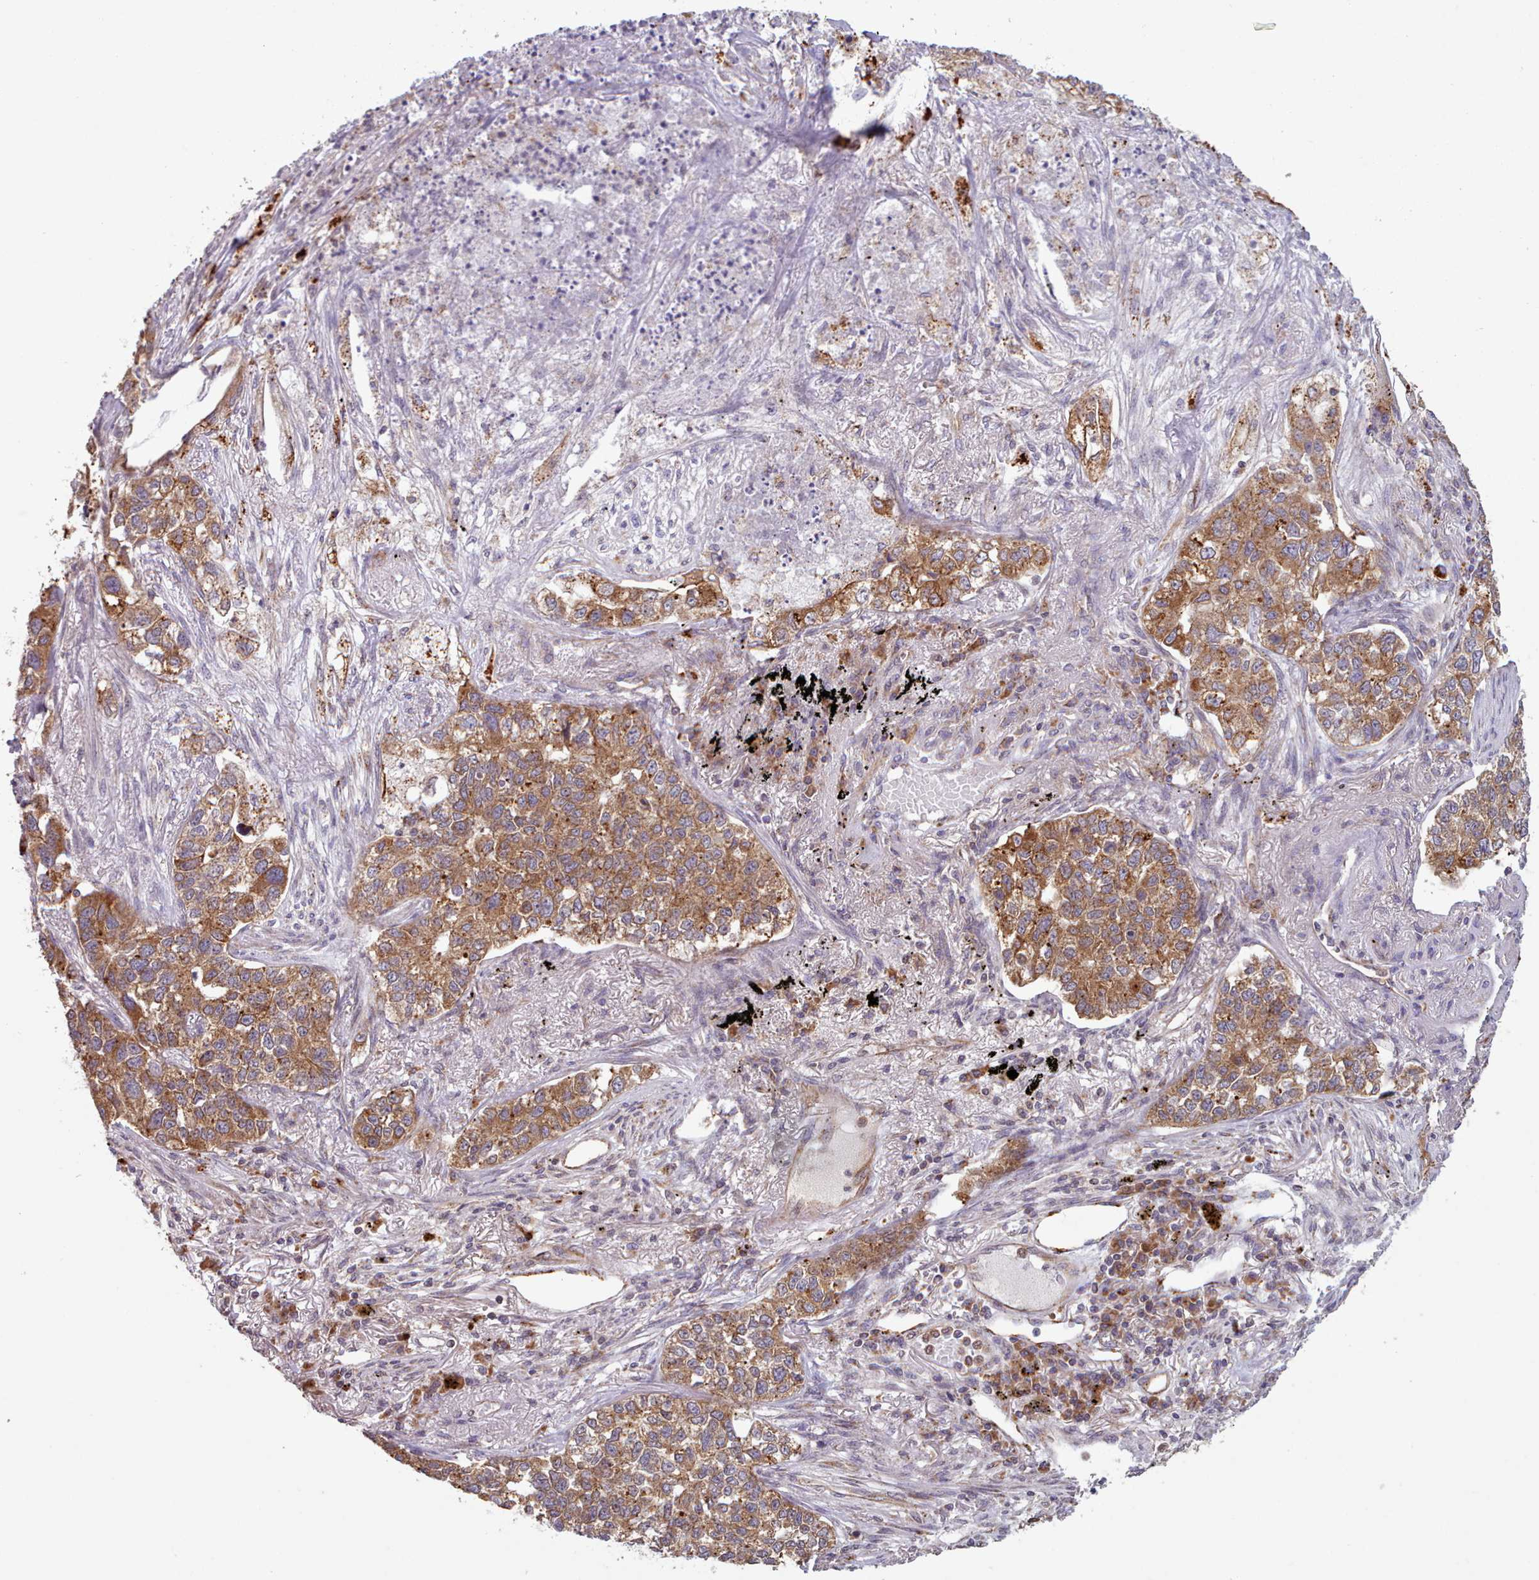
{"staining": {"intensity": "moderate", "quantity": ">75%", "location": "cytoplasmic/membranous"}, "tissue": "lung cancer", "cell_type": "Tumor cells", "image_type": "cancer", "snomed": [{"axis": "morphology", "description": "Adenocarcinoma, NOS"}, {"axis": "topography", "description": "Lung"}], "caption": "Protein staining by immunohistochemistry demonstrates moderate cytoplasmic/membranous expression in approximately >75% of tumor cells in adenocarcinoma (lung).", "gene": "CRYBG1", "patient": {"sex": "male", "age": 49}}